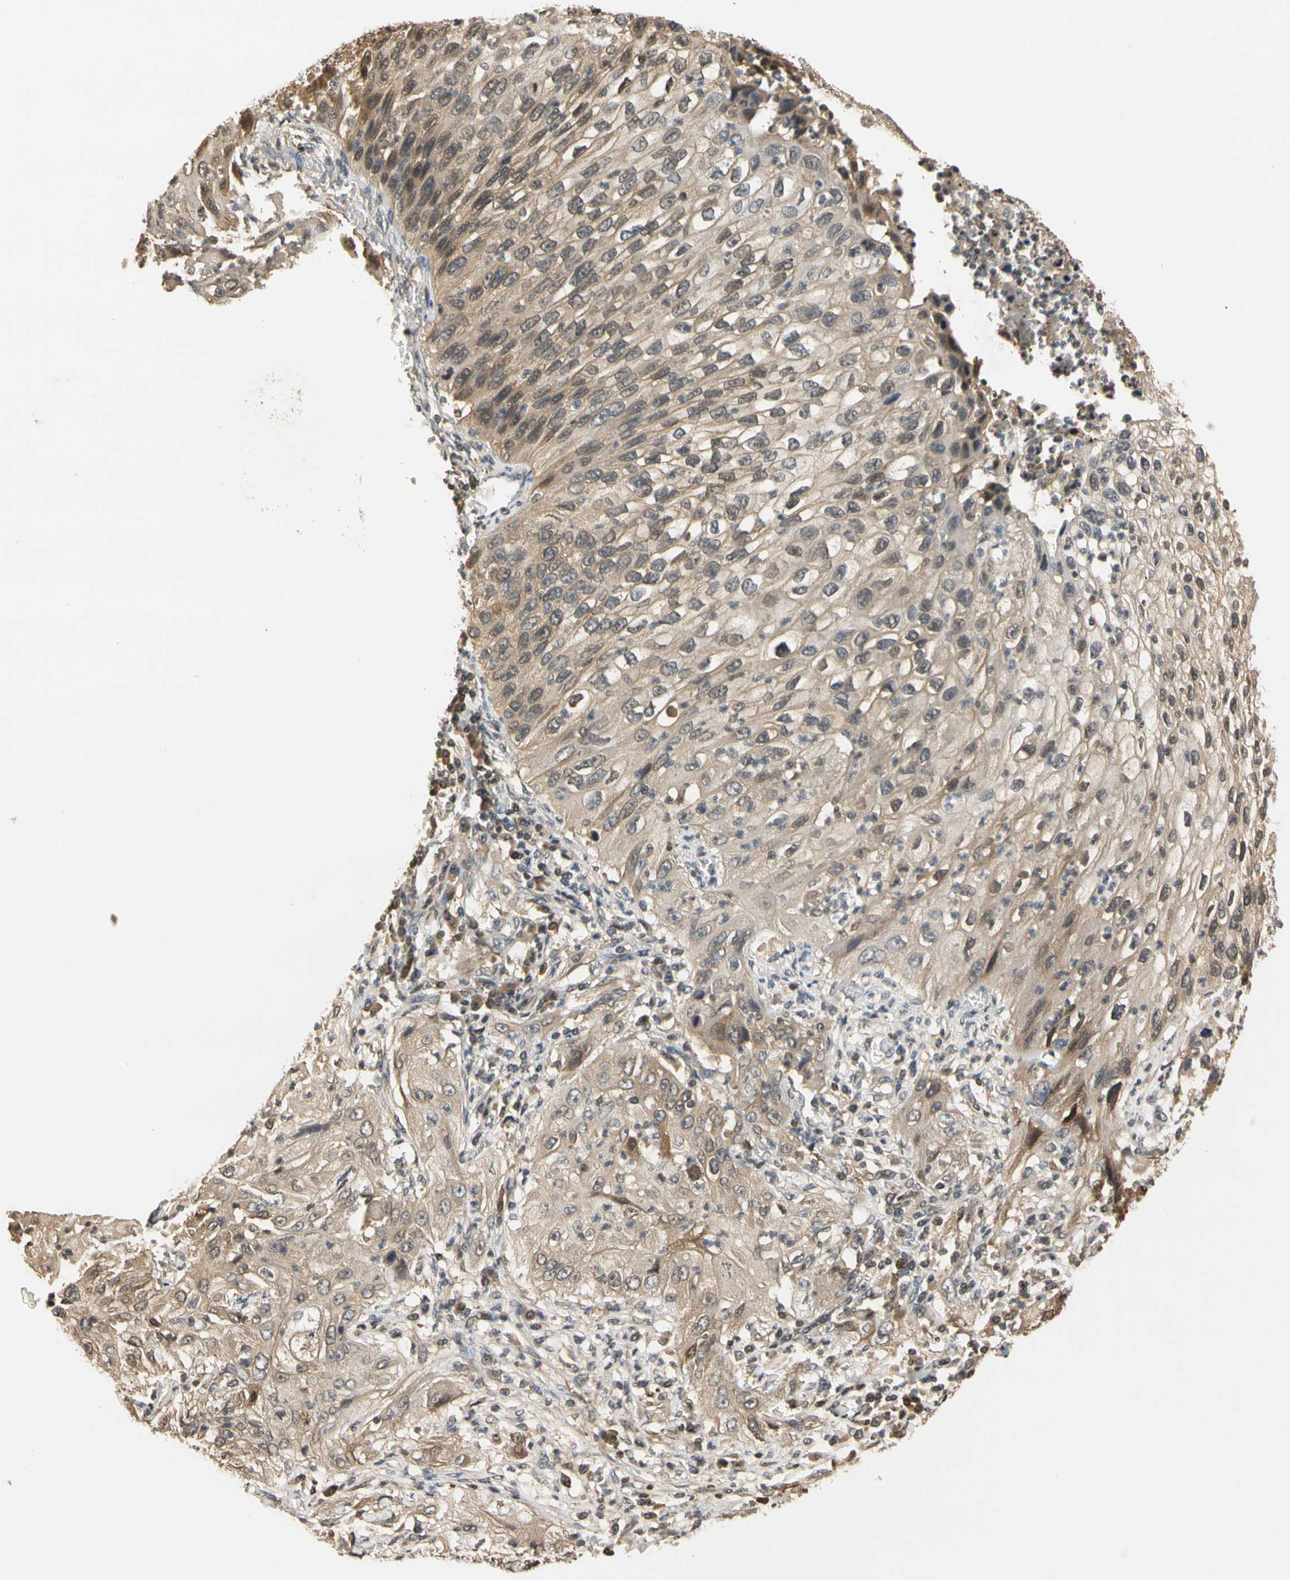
{"staining": {"intensity": "weak", "quantity": ">75%", "location": "cytoplasmic/membranous"}, "tissue": "lung cancer", "cell_type": "Tumor cells", "image_type": "cancer", "snomed": [{"axis": "morphology", "description": "Inflammation, NOS"}, {"axis": "morphology", "description": "Squamous cell carcinoma, NOS"}, {"axis": "topography", "description": "Lymph node"}, {"axis": "topography", "description": "Soft tissue"}, {"axis": "topography", "description": "Lung"}], "caption": "IHC staining of squamous cell carcinoma (lung), which exhibits low levels of weak cytoplasmic/membranous expression in approximately >75% of tumor cells indicating weak cytoplasmic/membranous protein expression. The staining was performed using DAB (brown) for protein detection and nuclei were counterstained in hematoxylin (blue).", "gene": "SOD1", "patient": {"sex": "male", "age": 66}}